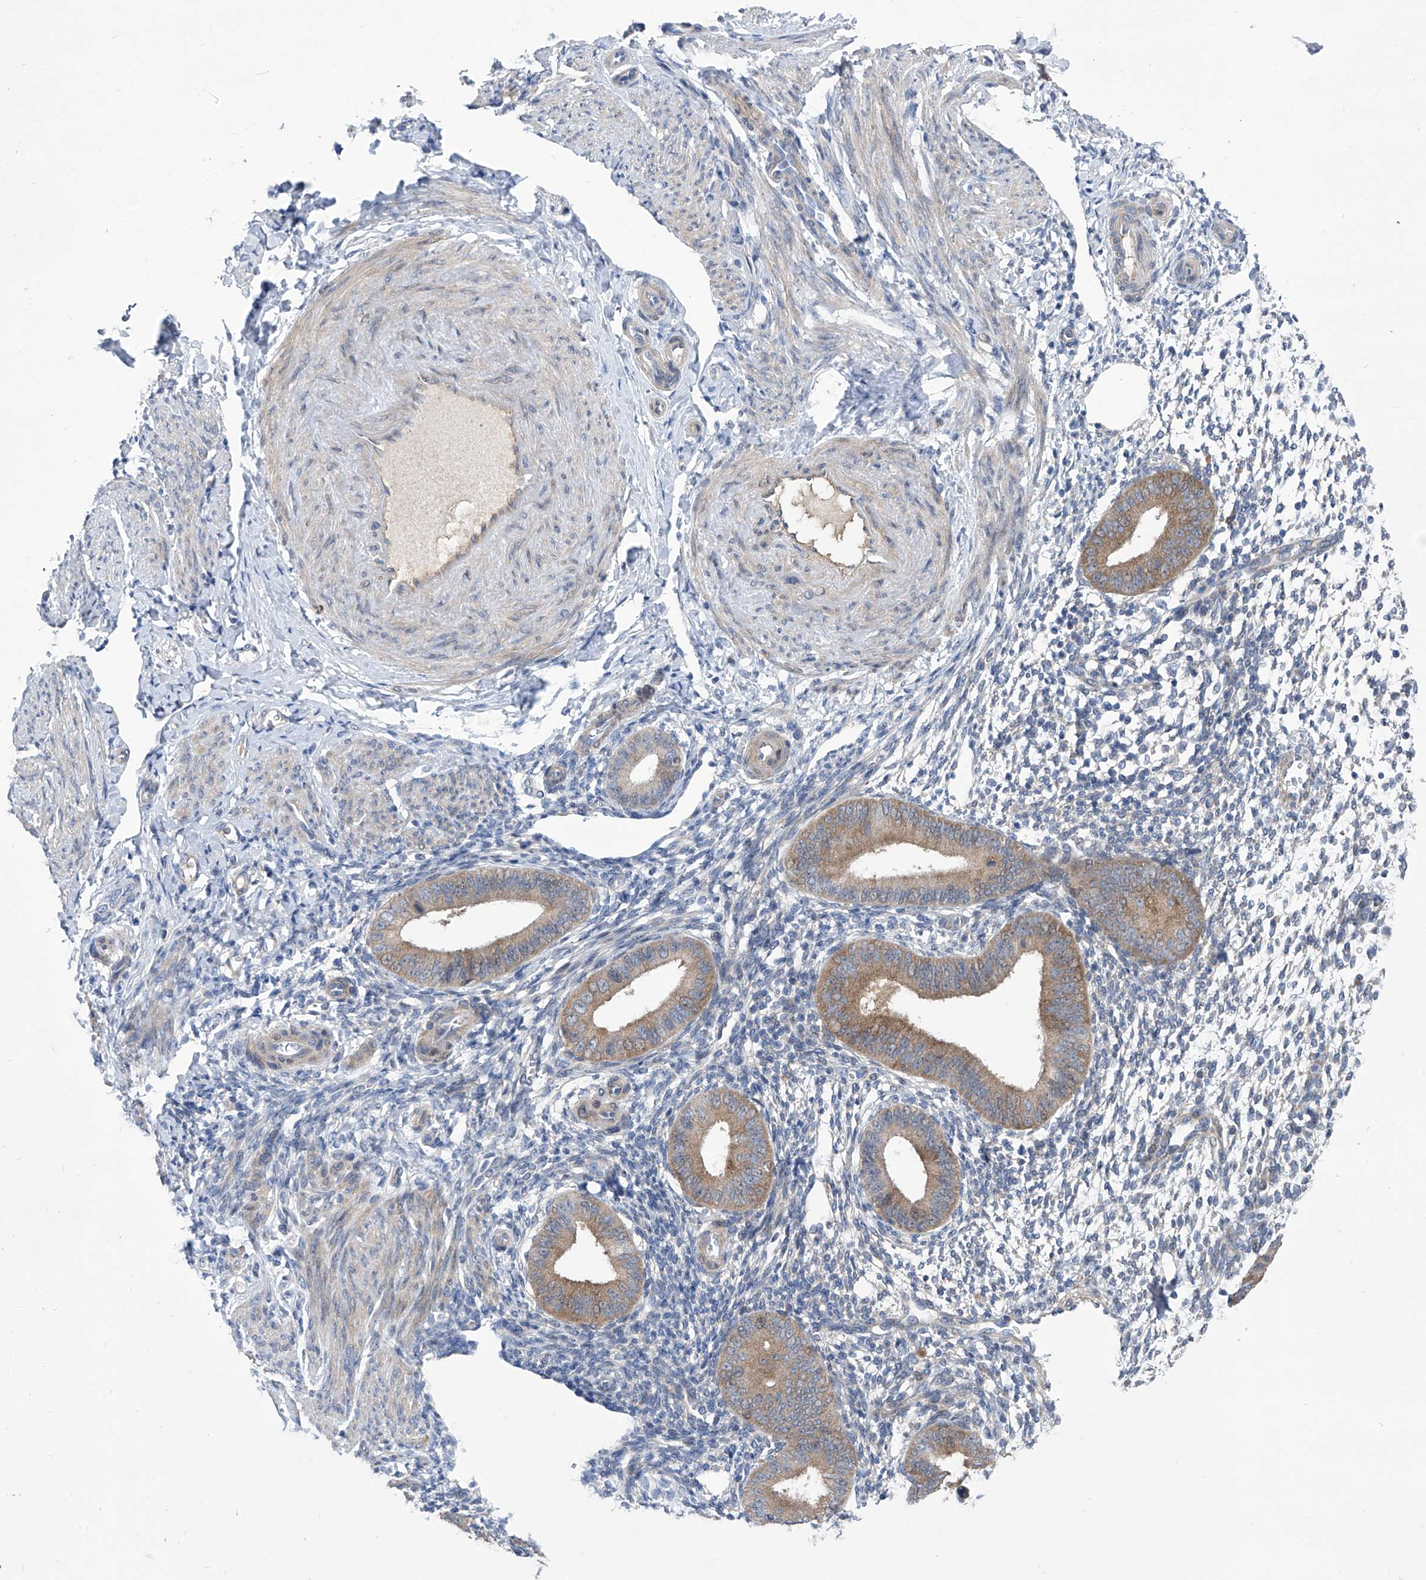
{"staining": {"intensity": "negative", "quantity": "none", "location": "none"}, "tissue": "endometrium", "cell_type": "Cells in endometrial stroma", "image_type": "normal", "snomed": [{"axis": "morphology", "description": "Normal tissue, NOS"}, {"axis": "topography", "description": "Uterus"}, {"axis": "topography", "description": "Endometrium"}], "caption": "The photomicrograph shows no significant positivity in cells in endometrial stroma of endometrium.", "gene": "SRBD1", "patient": {"sex": "female", "age": 48}}